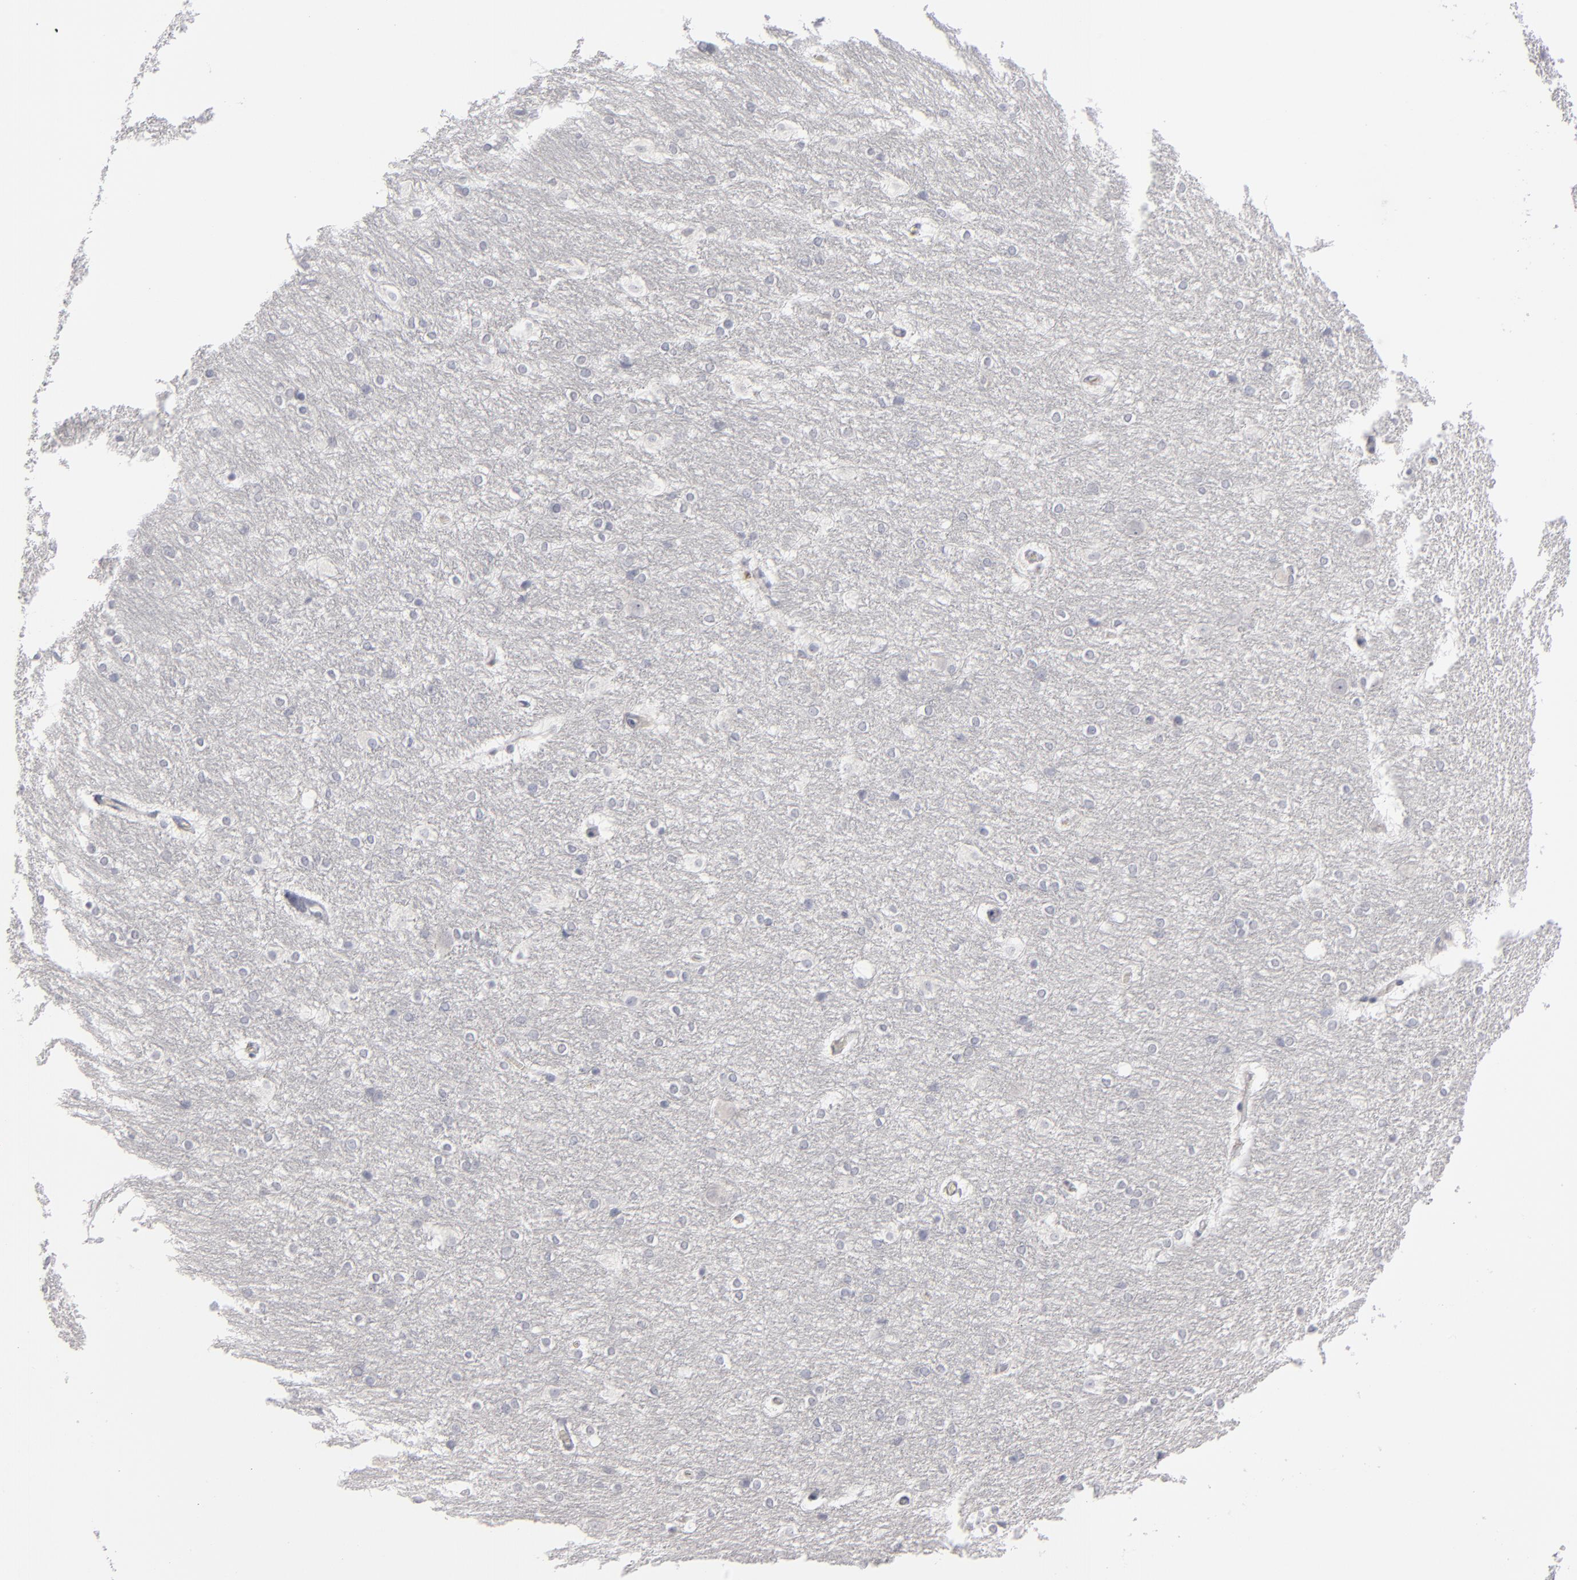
{"staining": {"intensity": "negative", "quantity": "none", "location": "none"}, "tissue": "hippocampus", "cell_type": "Glial cells", "image_type": "normal", "snomed": [{"axis": "morphology", "description": "Normal tissue, NOS"}, {"axis": "topography", "description": "Hippocampus"}], "caption": "The micrograph demonstrates no staining of glial cells in unremarkable hippocampus.", "gene": "KIAA1210", "patient": {"sex": "female", "age": 19}}